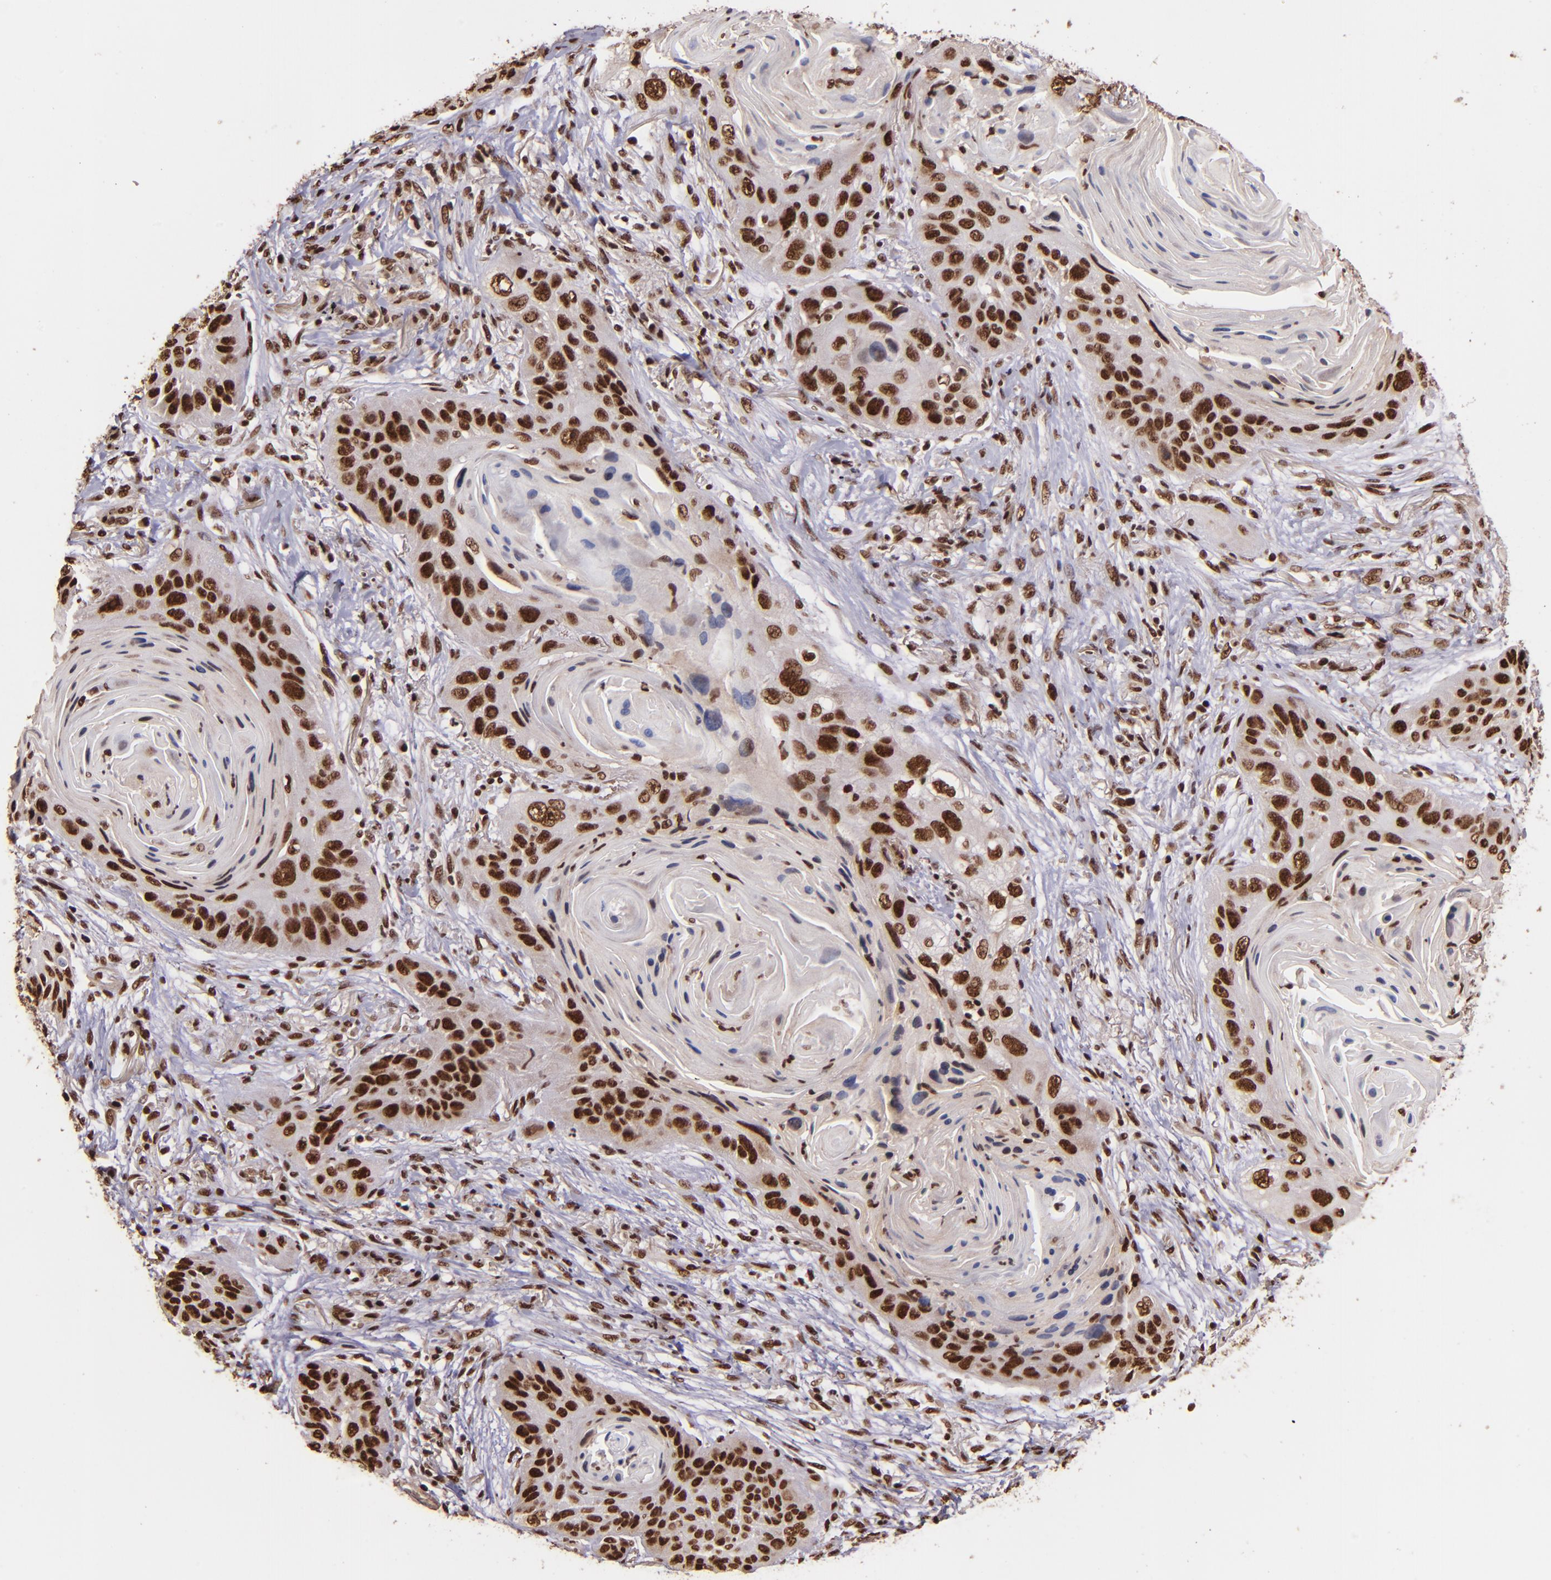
{"staining": {"intensity": "strong", "quantity": ">75%", "location": "nuclear"}, "tissue": "lung cancer", "cell_type": "Tumor cells", "image_type": "cancer", "snomed": [{"axis": "morphology", "description": "Squamous cell carcinoma, NOS"}, {"axis": "topography", "description": "Lung"}], "caption": "The photomicrograph reveals immunohistochemical staining of squamous cell carcinoma (lung). There is strong nuclear expression is appreciated in about >75% of tumor cells. The staining was performed using DAB (3,3'-diaminobenzidine) to visualize the protein expression in brown, while the nuclei were stained in blue with hematoxylin (Magnification: 20x).", "gene": "PQBP1", "patient": {"sex": "female", "age": 67}}